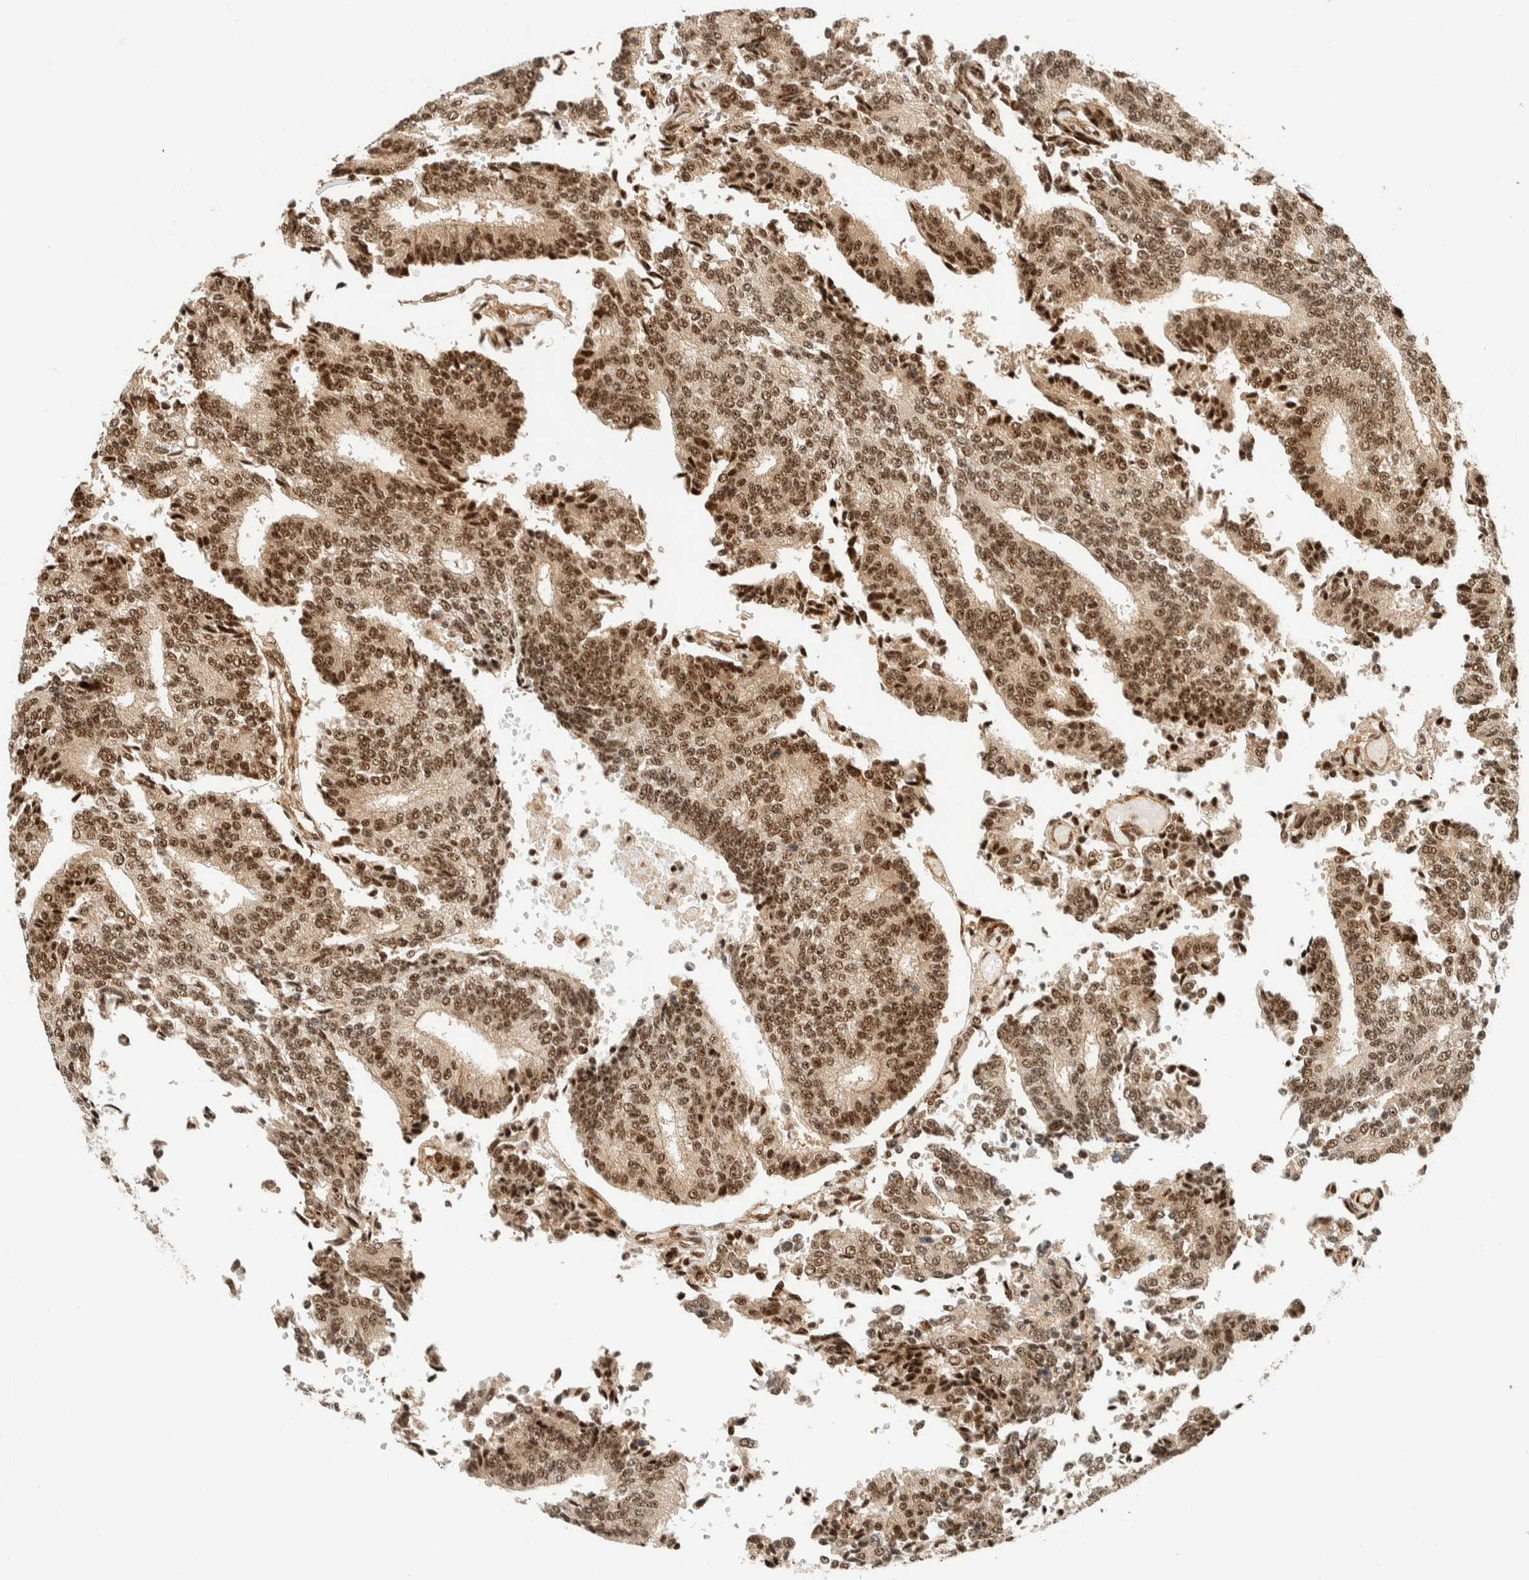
{"staining": {"intensity": "moderate", "quantity": ">75%", "location": "nuclear"}, "tissue": "prostate cancer", "cell_type": "Tumor cells", "image_type": "cancer", "snomed": [{"axis": "morphology", "description": "Normal tissue, NOS"}, {"axis": "morphology", "description": "Adenocarcinoma, High grade"}, {"axis": "topography", "description": "Prostate"}, {"axis": "topography", "description": "Seminal veicle"}], "caption": "IHC of prostate cancer shows medium levels of moderate nuclear positivity in approximately >75% of tumor cells. Nuclei are stained in blue.", "gene": "SIK1", "patient": {"sex": "male", "age": 55}}